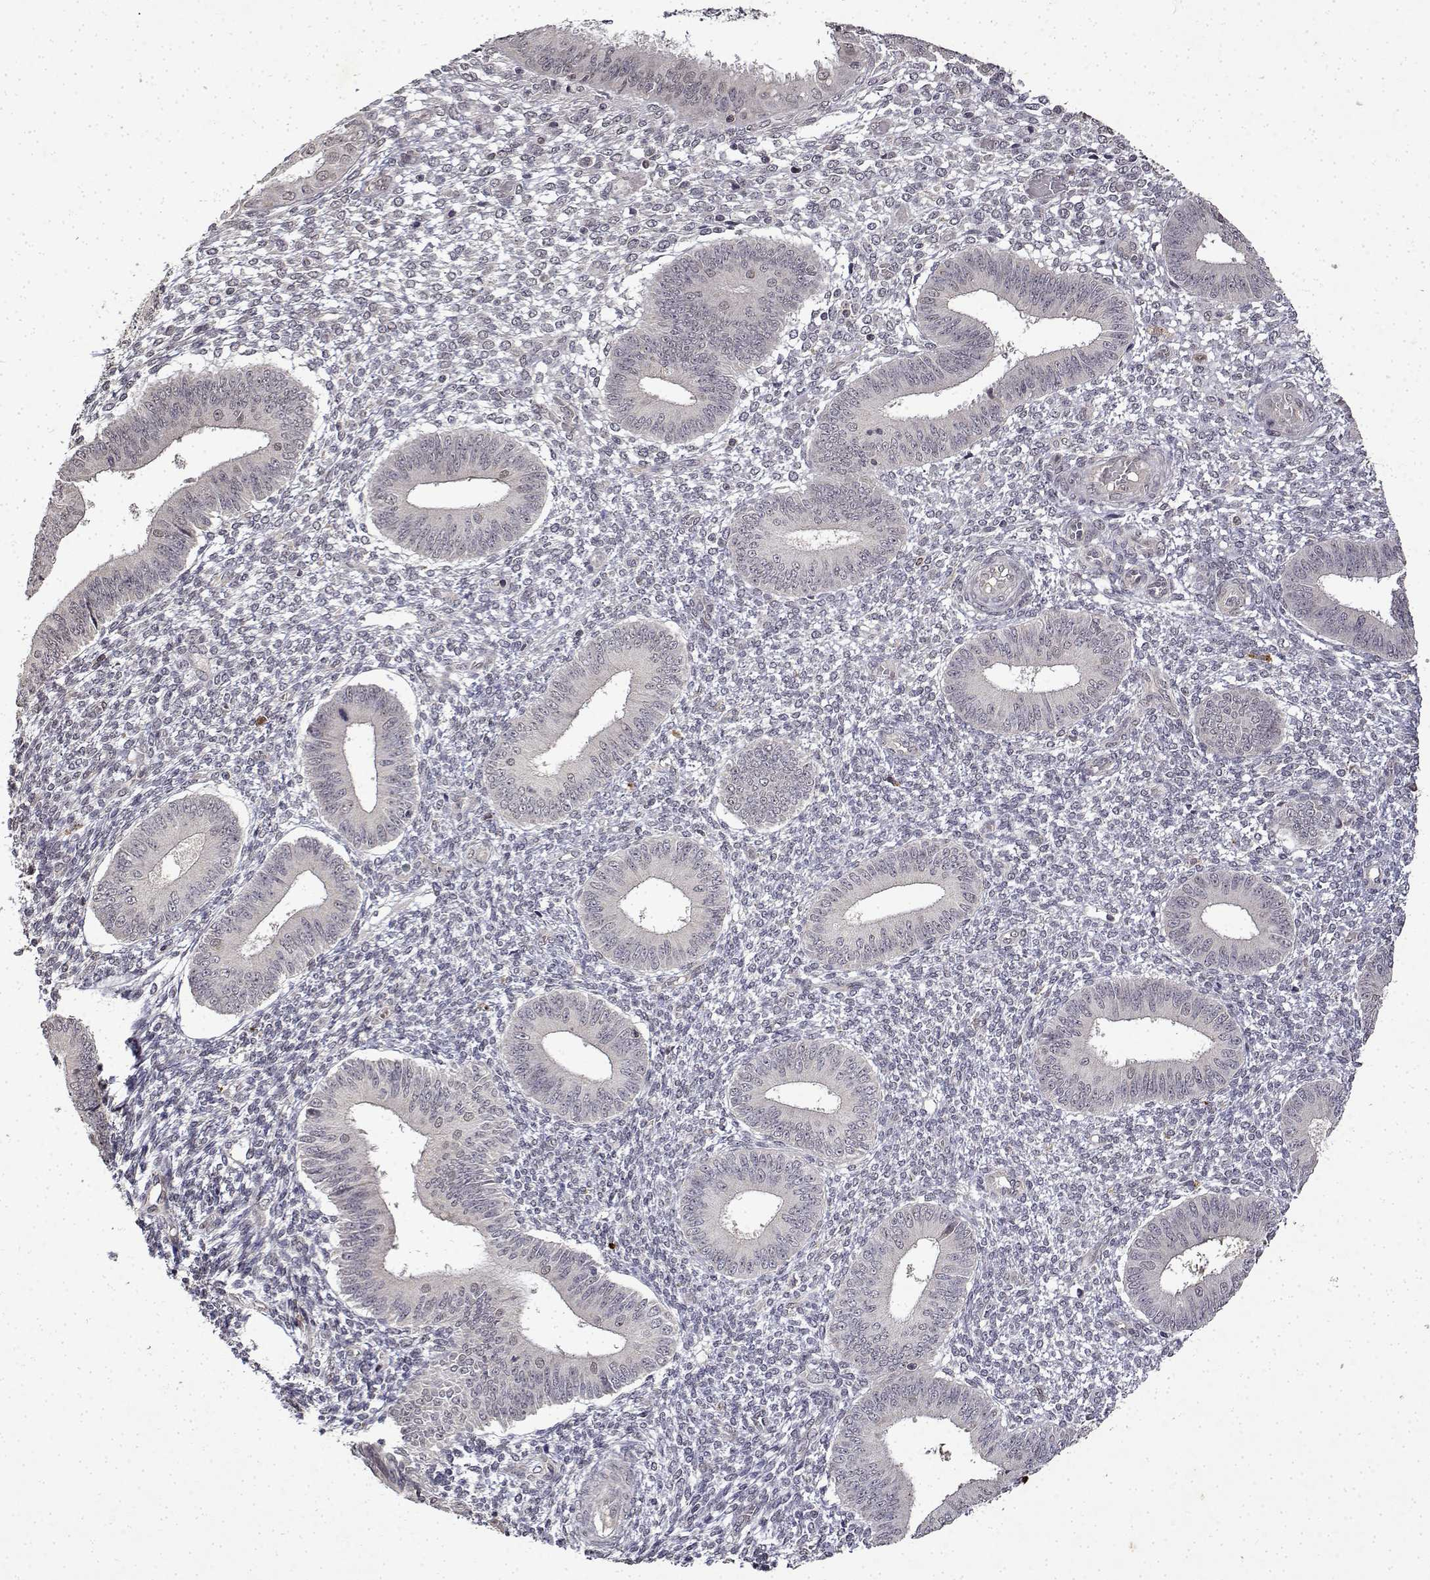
{"staining": {"intensity": "negative", "quantity": "none", "location": "none"}, "tissue": "endometrium", "cell_type": "Cells in endometrial stroma", "image_type": "normal", "snomed": [{"axis": "morphology", "description": "Normal tissue, NOS"}, {"axis": "topography", "description": "Endometrium"}], "caption": "The micrograph shows no significant positivity in cells in endometrial stroma of endometrium. Brightfield microscopy of immunohistochemistry (IHC) stained with DAB (brown) and hematoxylin (blue), captured at high magnification.", "gene": "BDNF", "patient": {"sex": "female", "age": 42}}